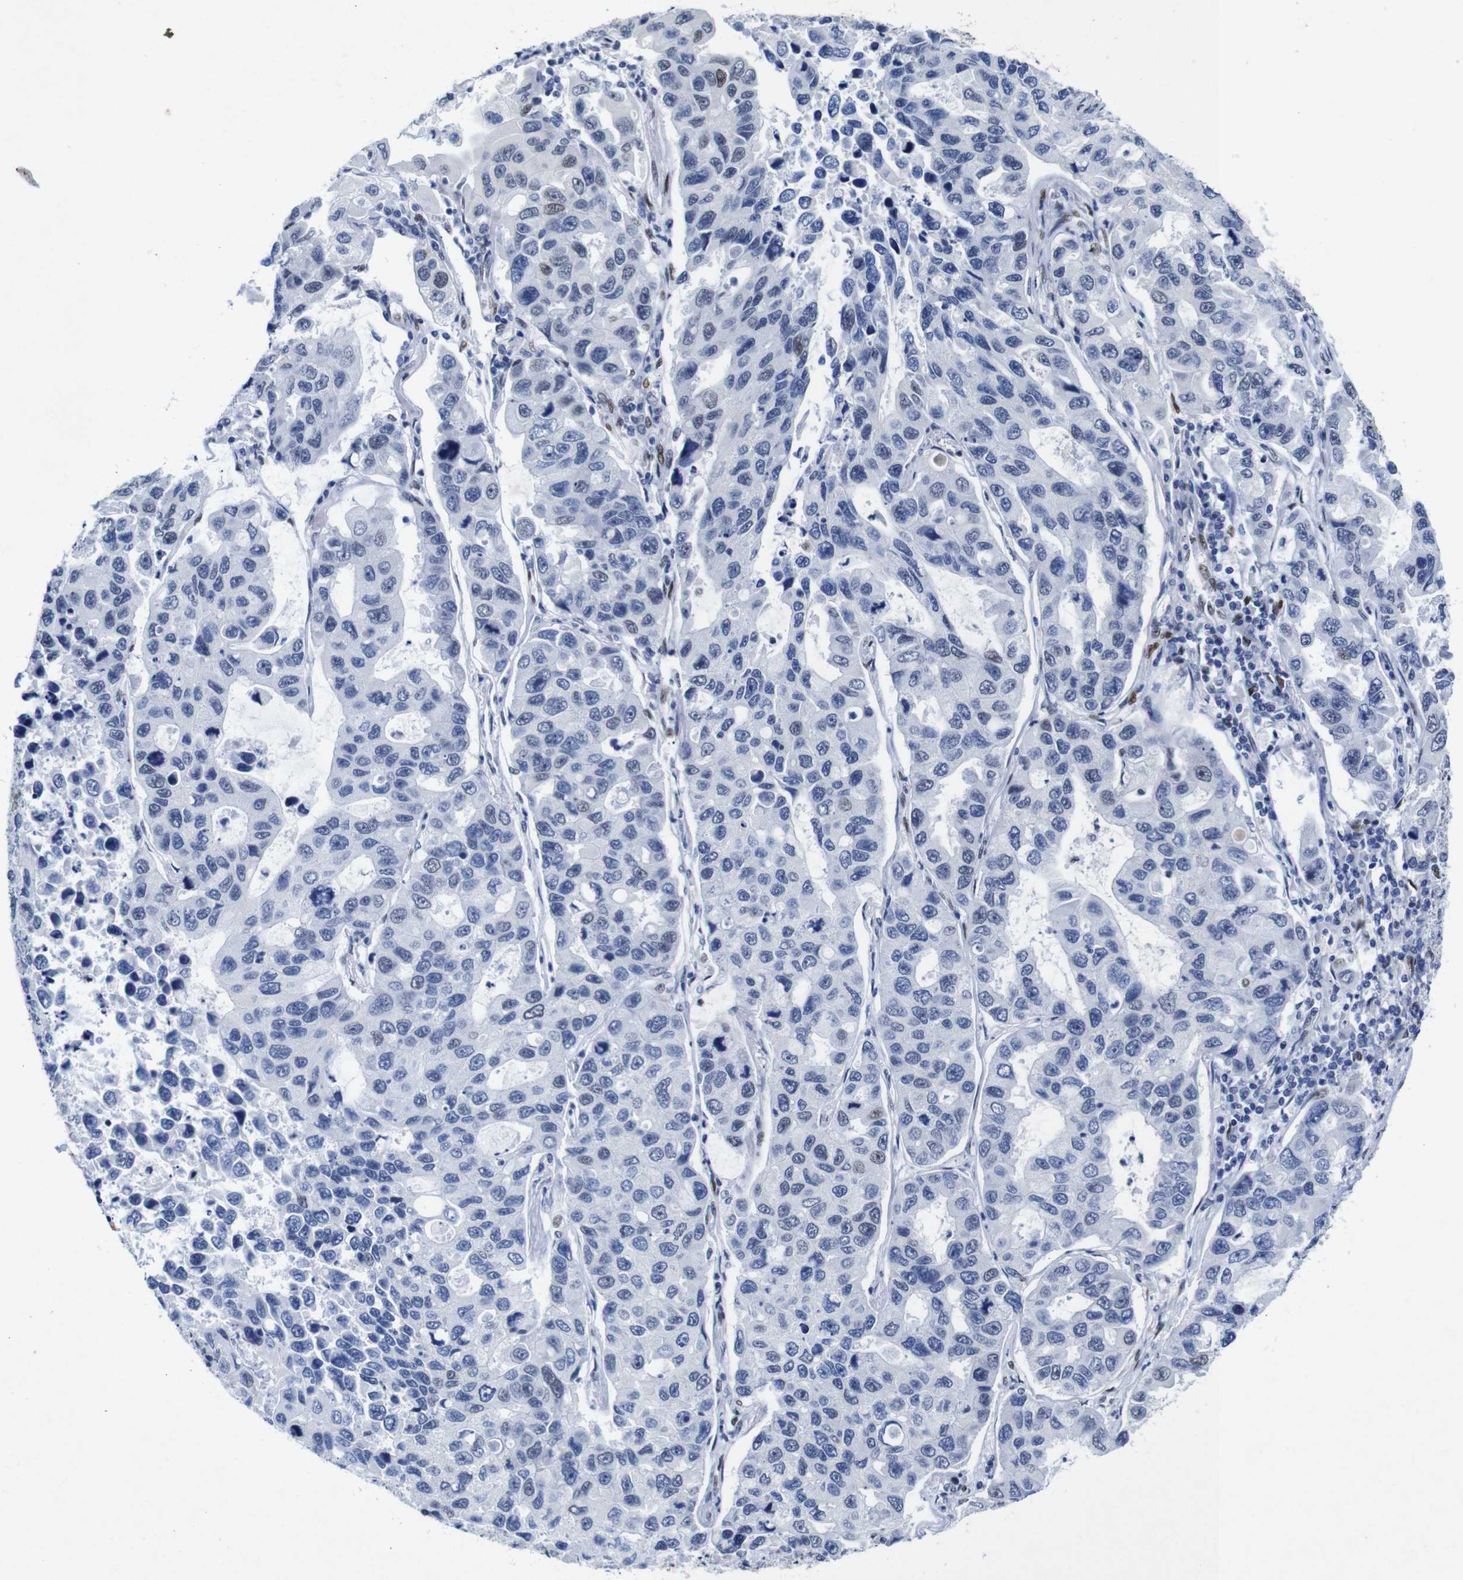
{"staining": {"intensity": "weak", "quantity": "<25%", "location": "nuclear"}, "tissue": "lung cancer", "cell_type": "Tumor cells", "image_type": "cancer", "snomed": [{"axis": "morphology", "description": "Adenocarcinoma, NOS"}, {"axis": "topography", "description": "Lung"}], "caption": "High magnification brightfield microscopy of lung adenocarcinoma stained with DAB (3,3'-diaminobenzidine) (brown) and counterstained with hematoxylin (blue): tumor cells show no significant expression. (DAB IHC, high magnification).", "gene": "FOSL2", "patient": {"sex": "male", "age": 64}}